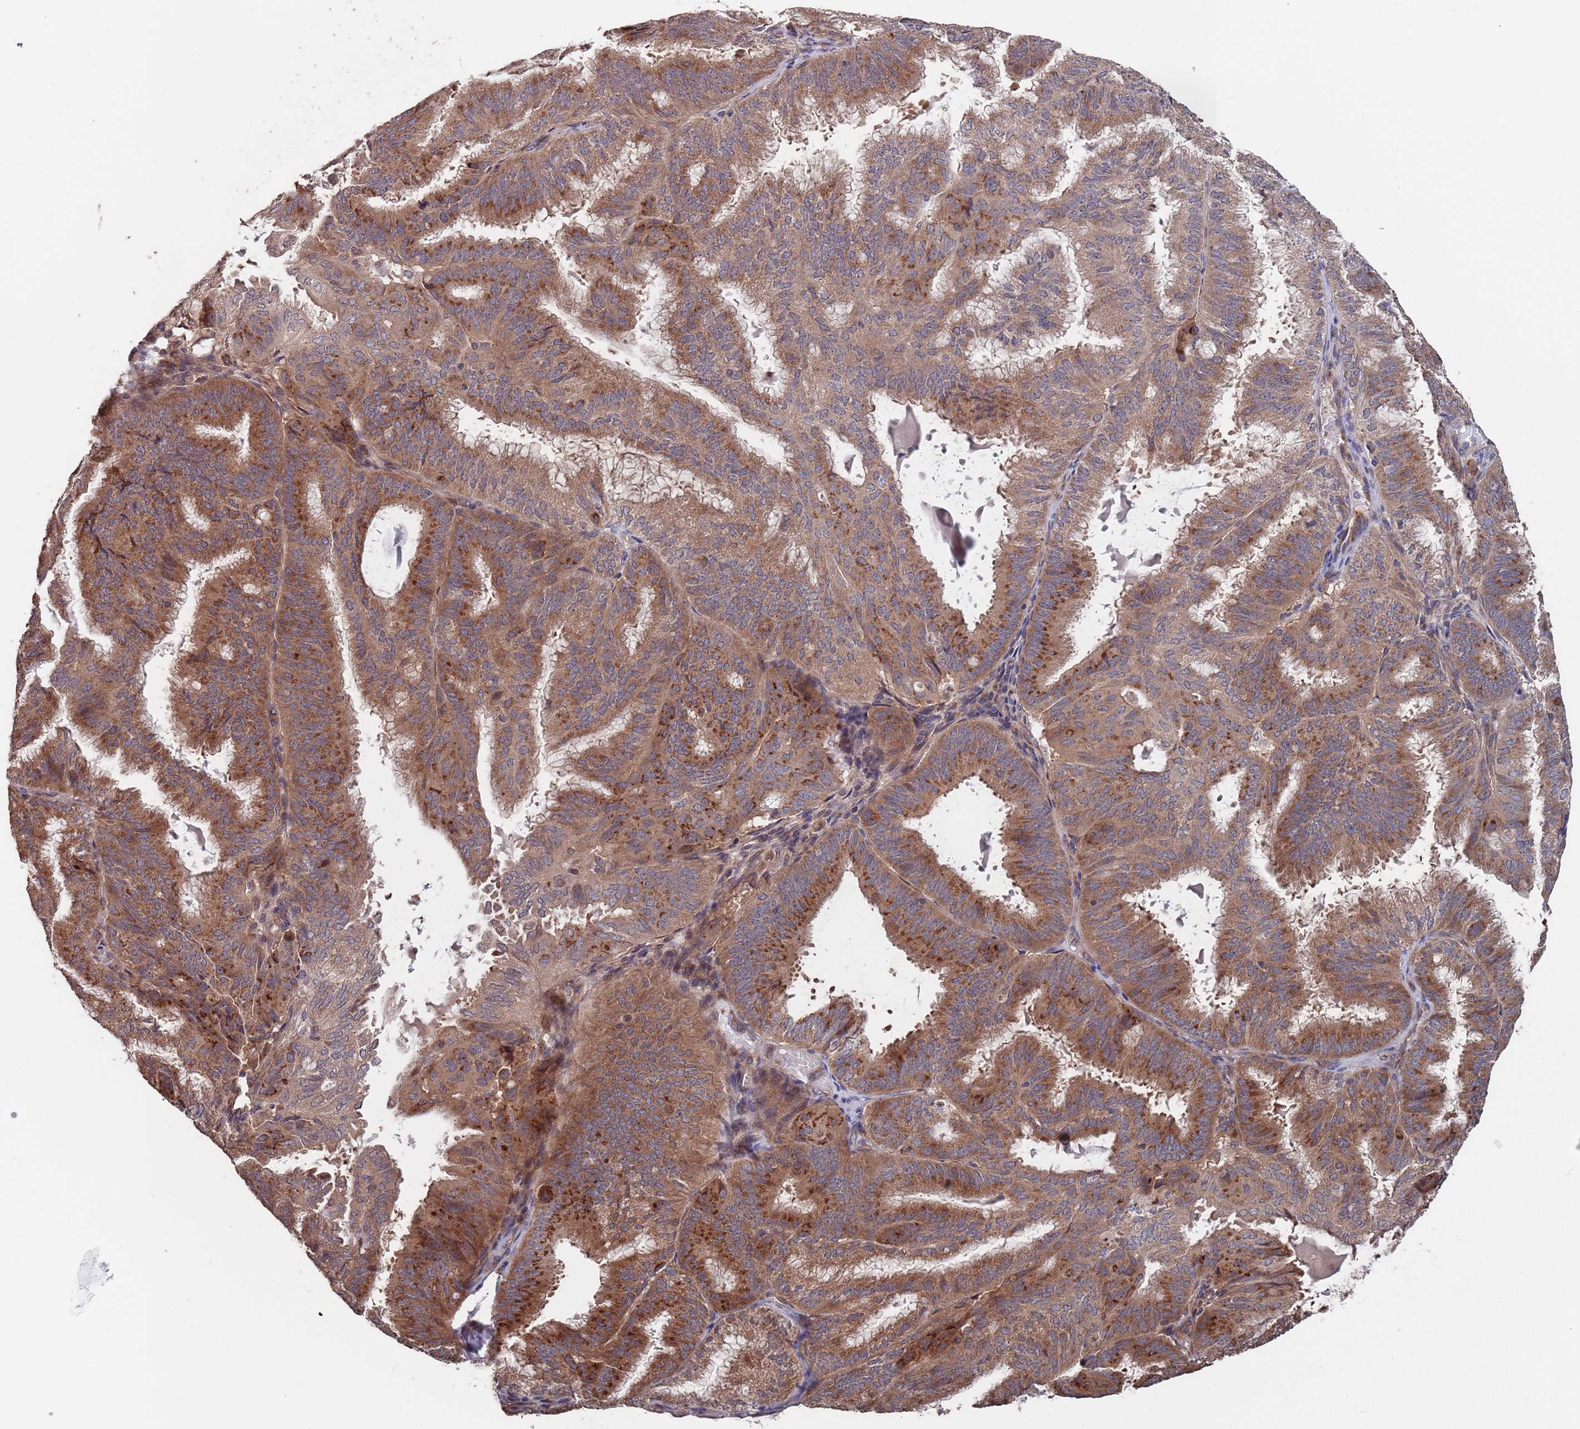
{"staining": {"intensity": "moderate", "quantity": ">75%", "location": "cytoplasmic/membranous"}, "tissue": "endometrial cancer", "cell_type": "Tumor cells", "image_type": "cancer", "snomed": [{"axis": "morphology", "description": "Adenocarcinoma, NOS"}, {"axis": "topography", "description": "Endometrium"}], "caption": "Human endometrial cancer stained for a protein (brown) demonstrates moderate cytoplasmic/membranous positive staining in about >75% of tumor cells.", "gene": "UNC45A", "patient": {"sex": "female", "age": 49}}